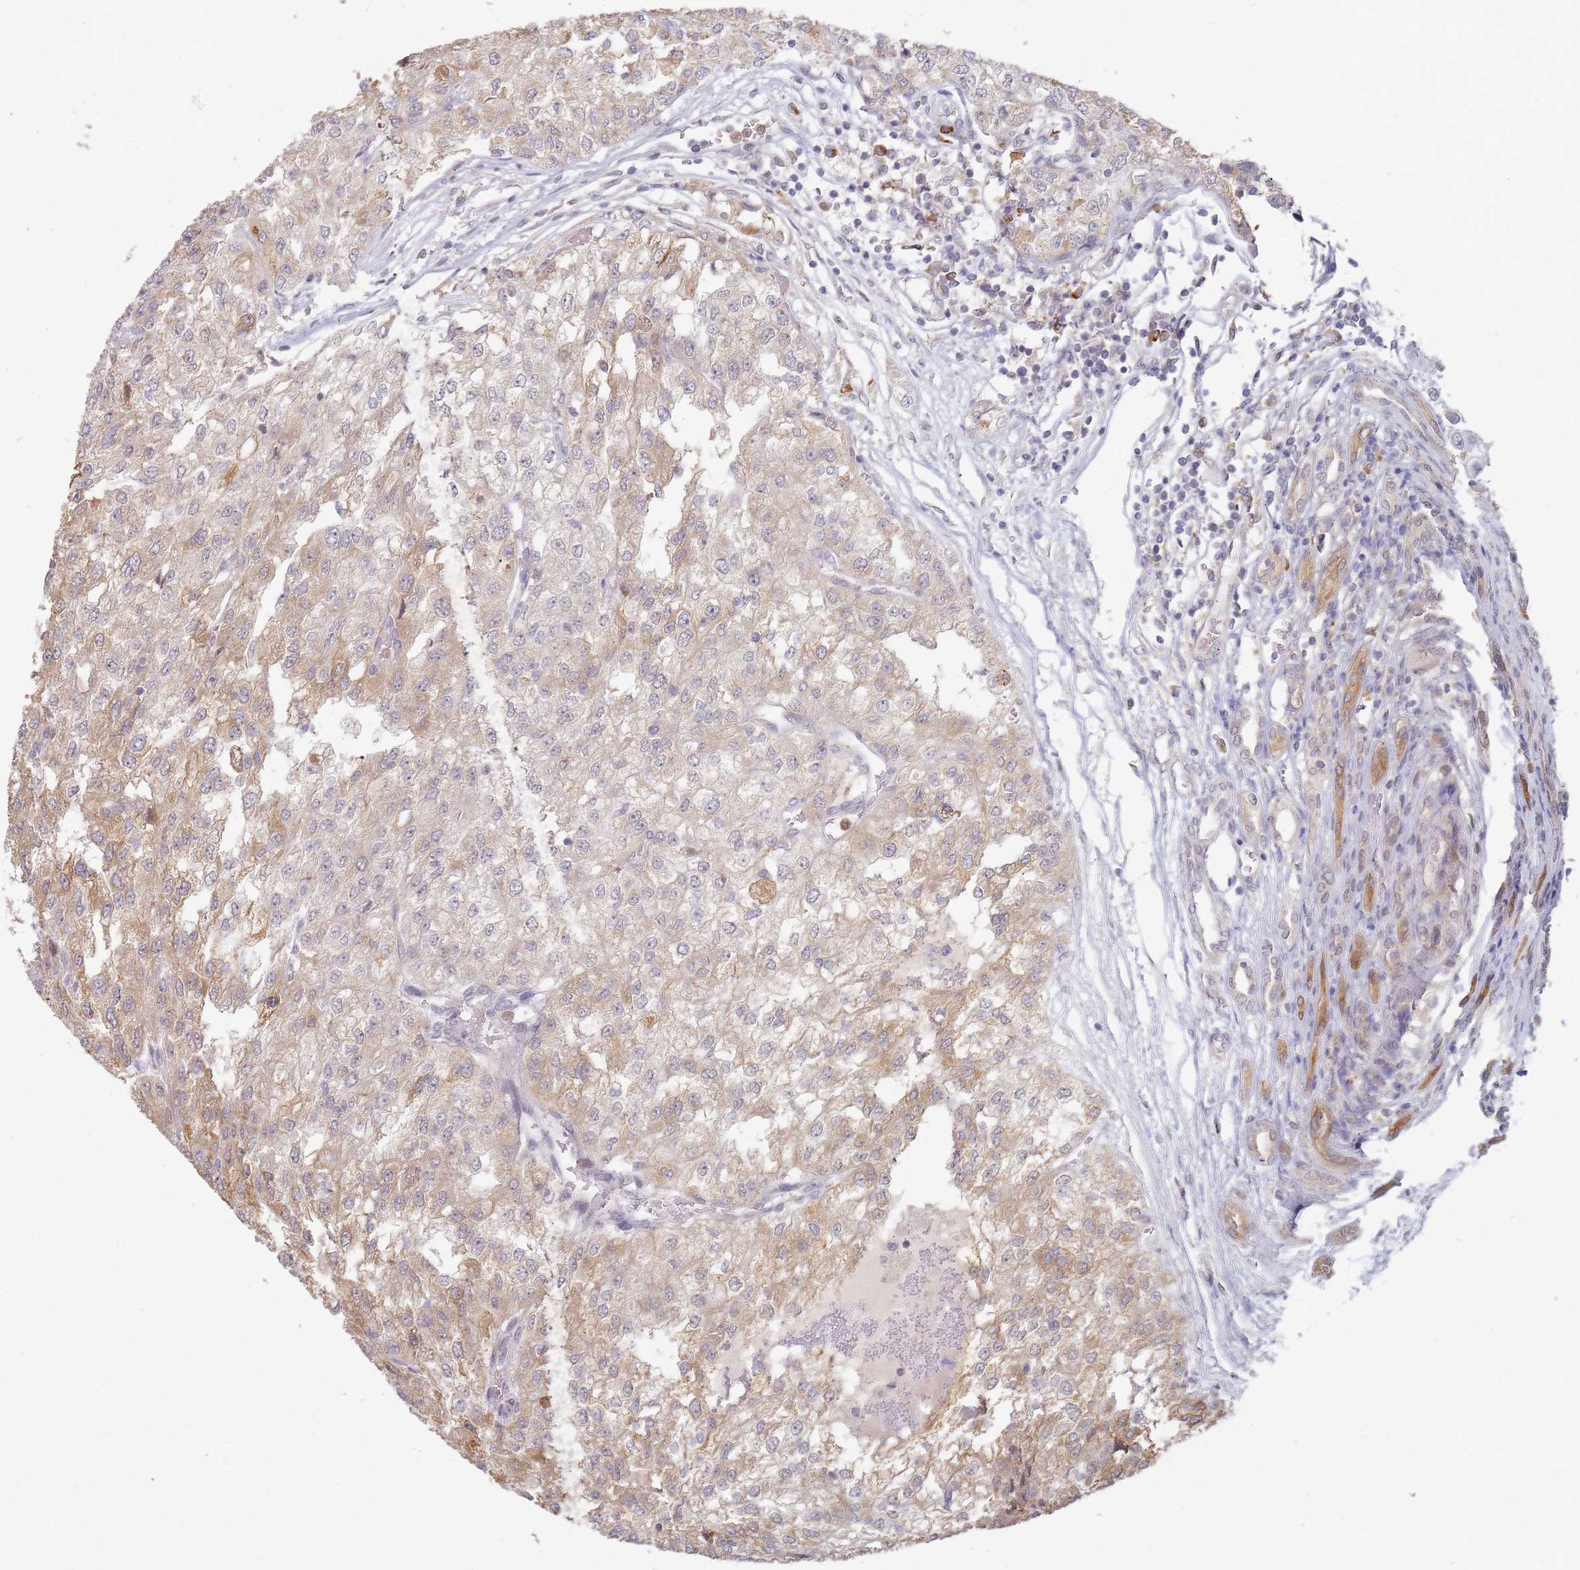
{"staining": {"intensity": "weak", "quantity": "25%-75%", "location": "cytoplasmic/membranous"}, "tissue": "renal cancer", "cell_type": "Tumor cells", "image_type": "cancer", "snomed": [{"axis": "morphology", "description": "Adenocarcinoma, NOS"}, {"axis": "topography", "description": "Kidney"}], "caption": "Immunohistochemical staining of human renal adenocarcinoma reveals low levels of weak cytoplasmic/membranous positivity in about 25%-75% of tumor cells. (DAB (3,3'-diaminobenzidine) = brown stain, brightfield microscopy at high magnification).", "gene": "MPEG1", "patient": {"sex": "female", "age": 54}}